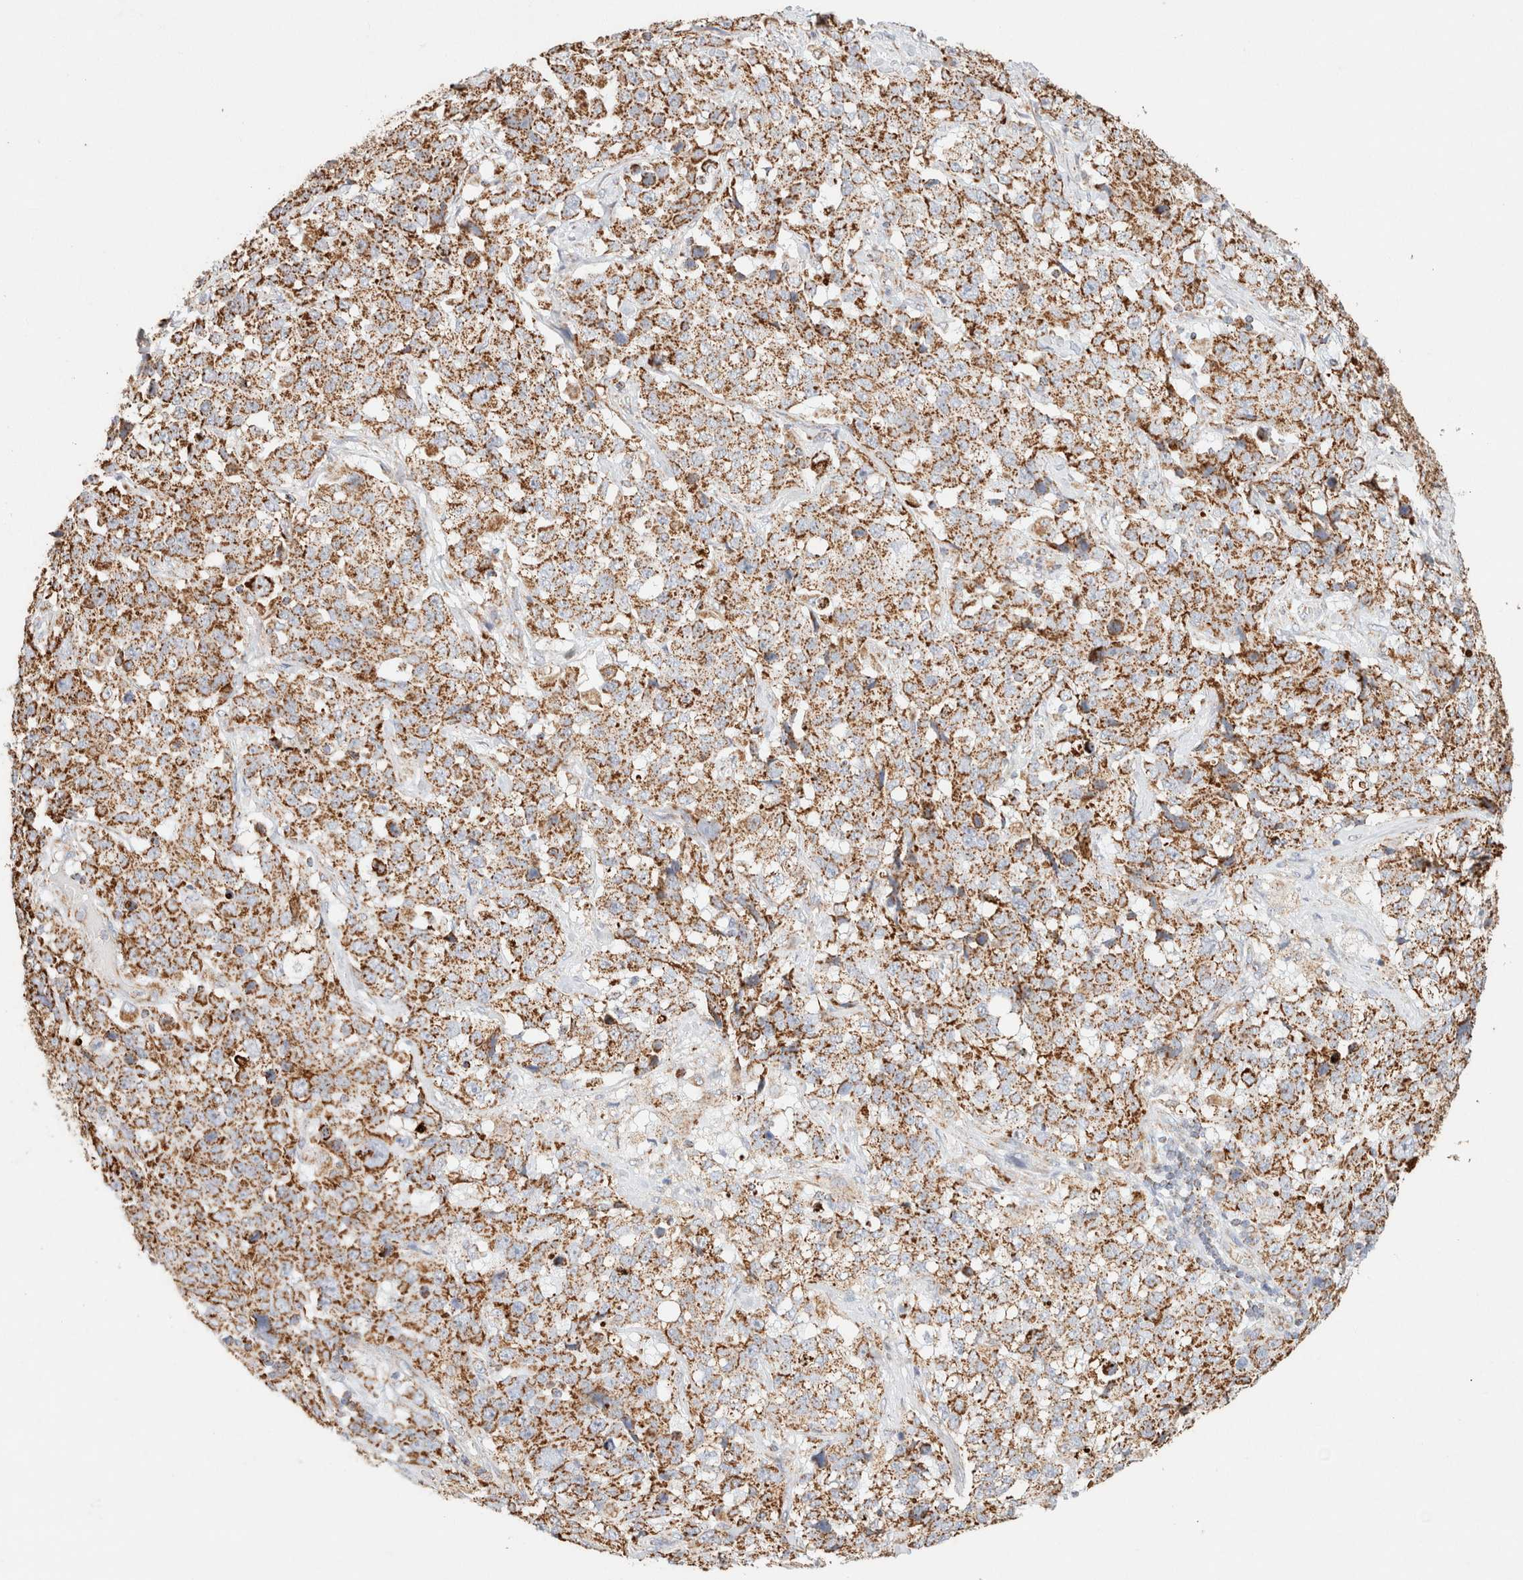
{"staining": {"intensity": "moderate", "quantity": ">75%", "location": "cytoplasmic/membranous"}, "tissue": "stomach cancer", "cell_type": "Tumor cells", "image_type": "cancer", "snomed": [{"axis": "morphology", "description": "Normal tissue, NOS"}, {"axis": "morphology", "description": "Adenocarcinoma, NOS"}, {"axis": "topography", "description": "Stomach"}], "caption": "Moderate cytoplasmic/membranous expression is appreciated in approximately >75% of tumor cells in adenocarcinoma (stomach).", "gene": "PHB2", "patient": {"sex": "male", "age": 48}}